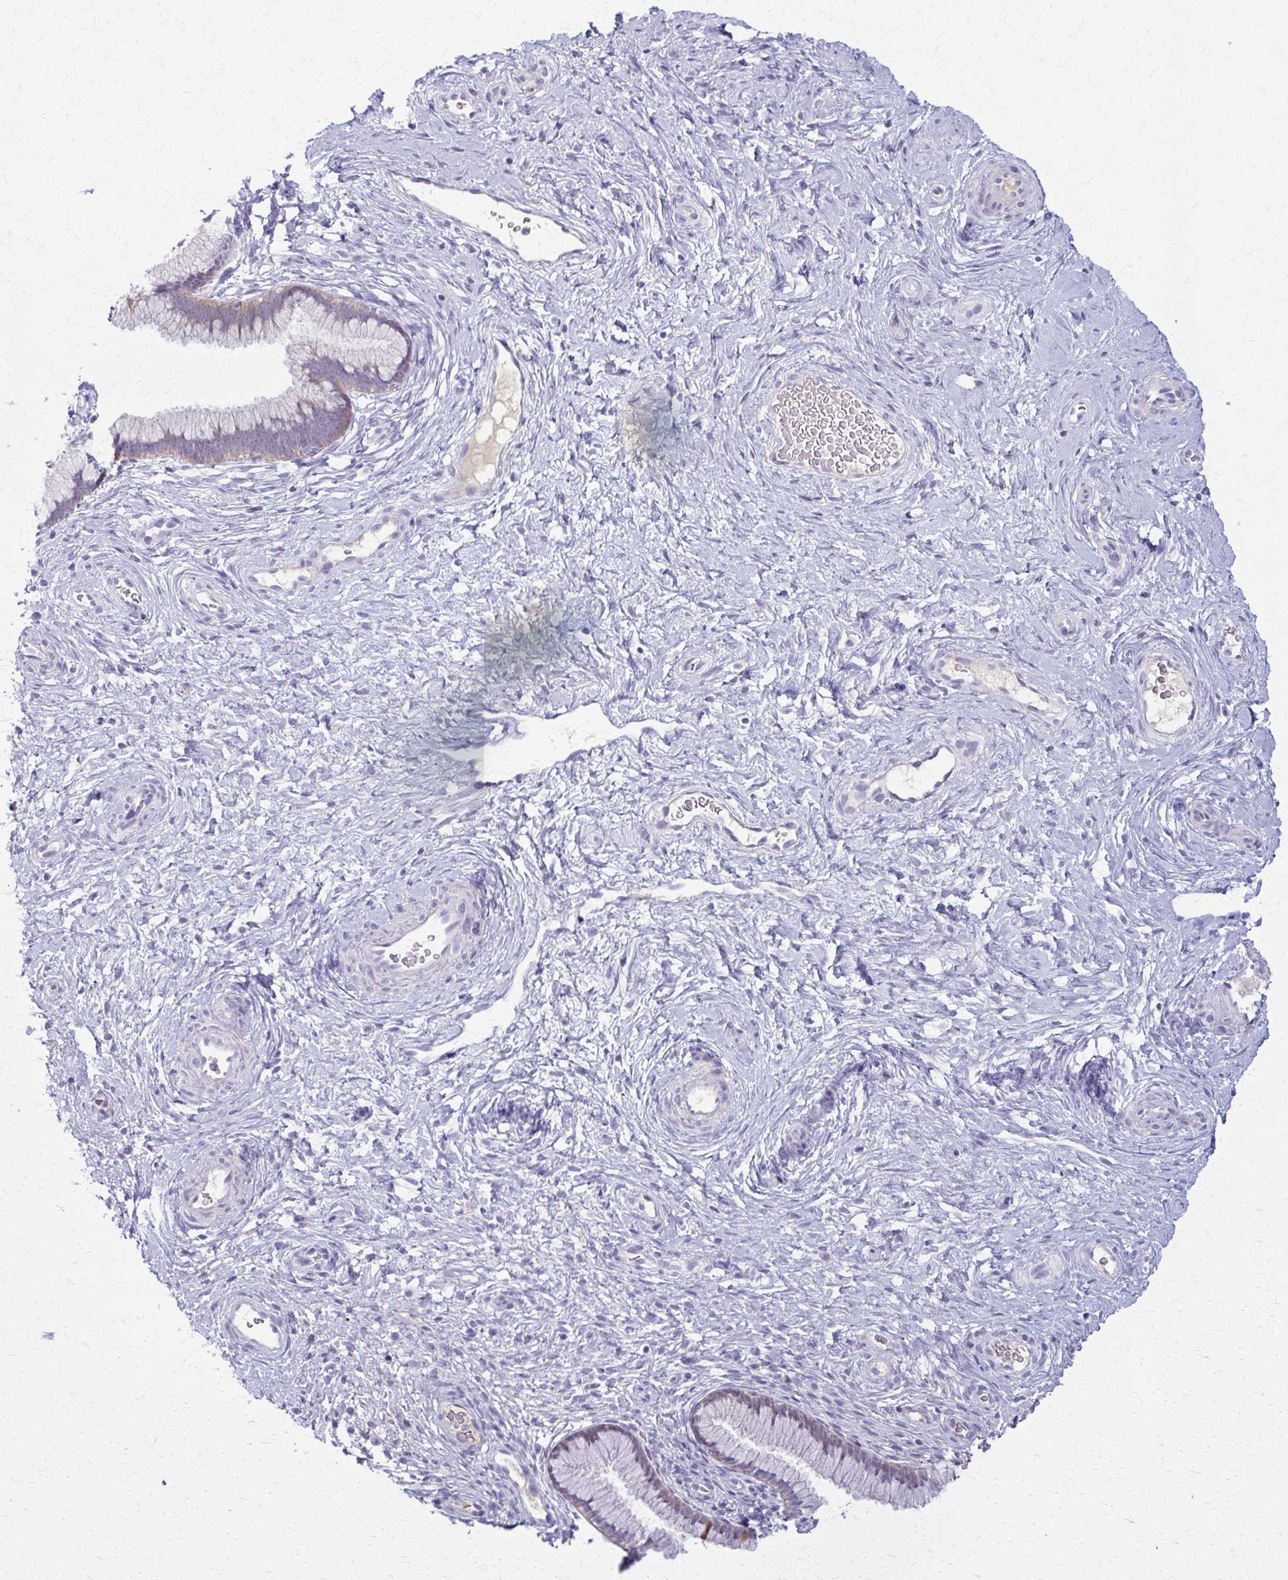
{"staining": {"intensity": "weak", "quantity": ">75%", "location": "cytoplasmic/membranous"}, "tissue": "cervix", "cell_type": "Glandular cells", "image_type": "normal", "snomed": [{"axis": "morphology", "description": "Normal tissue, NOS"}, {"axis": "topography", "description": "Cervix"}], "caption": "This image reveals unremarkable cervix stained with immunohistochemistry to label a protein in brown. The cytoplasmic/membranous of glandular cells show weak positivity for the protein. Nuclei are counter-stained blue.", "gene": "ENSG00000275249", "patient": {"sex": "female", "age": 34}}